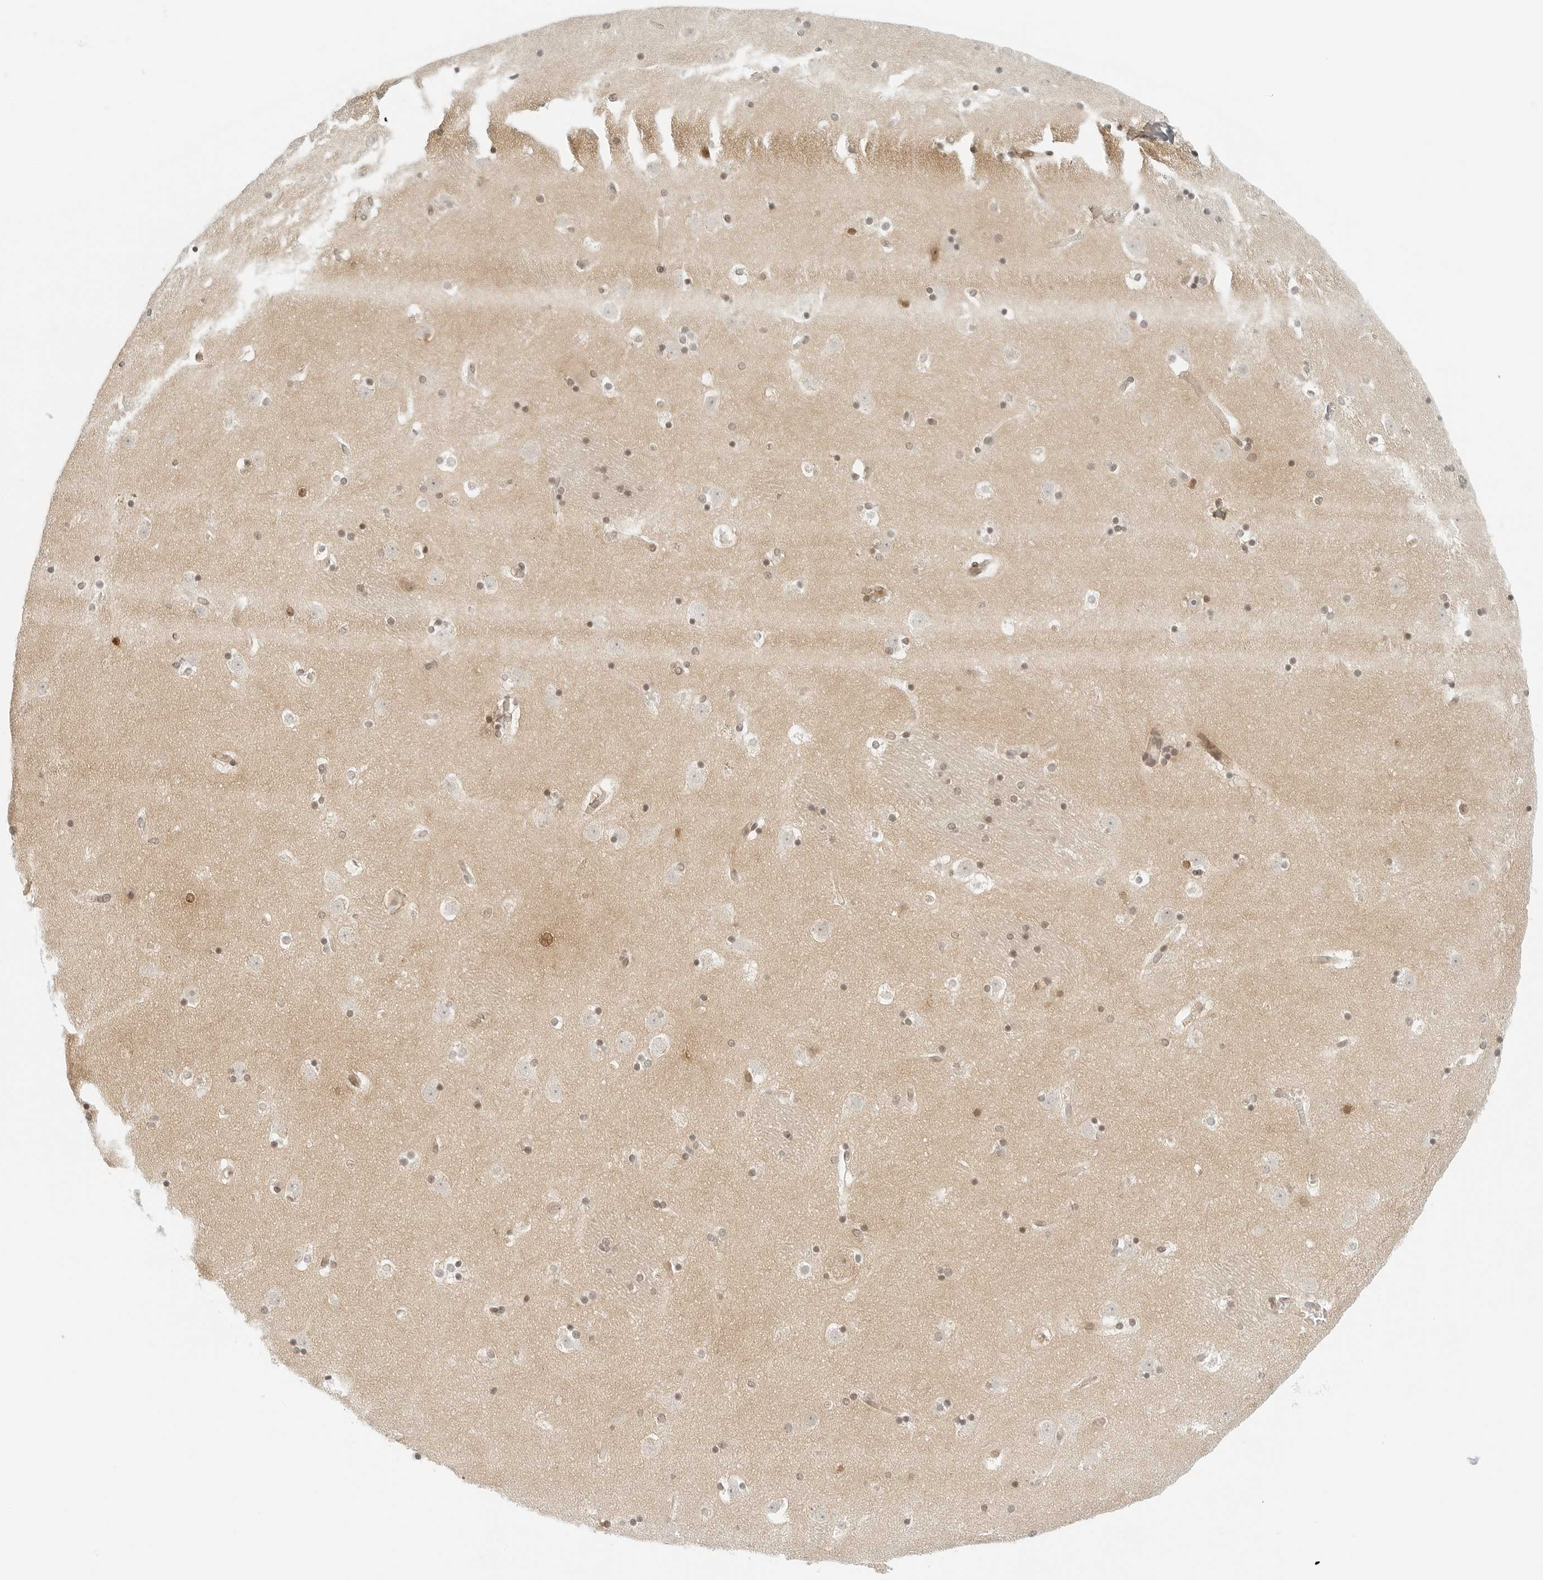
{"staining": {"intensity": "moderate", "quantity": "25%-75%", "location": "cytoplasmic/membranous,nuclear"}, "tissue": "caudate", "cell_type": "Glial cells", "image_type": "normal", "snomed": [{"axis": "morphology", "description": "Normal tissue, NOS"}, {"axis": "topography", "description": "Lateral ventricle wall"}], "caption": "Immunohistochemical staining of normal caudate demonstrates 25%-75% levels of moderate cytoplasmic/membranous,nuclear protein expression in about 25%-75% of glial cells. (DAB (3,3'-diaminobenzidine) = brown stain, brightfield microscopy at high magnification).", "gene": "NEO1", "patient": {"sex": "male", "age": 45}}